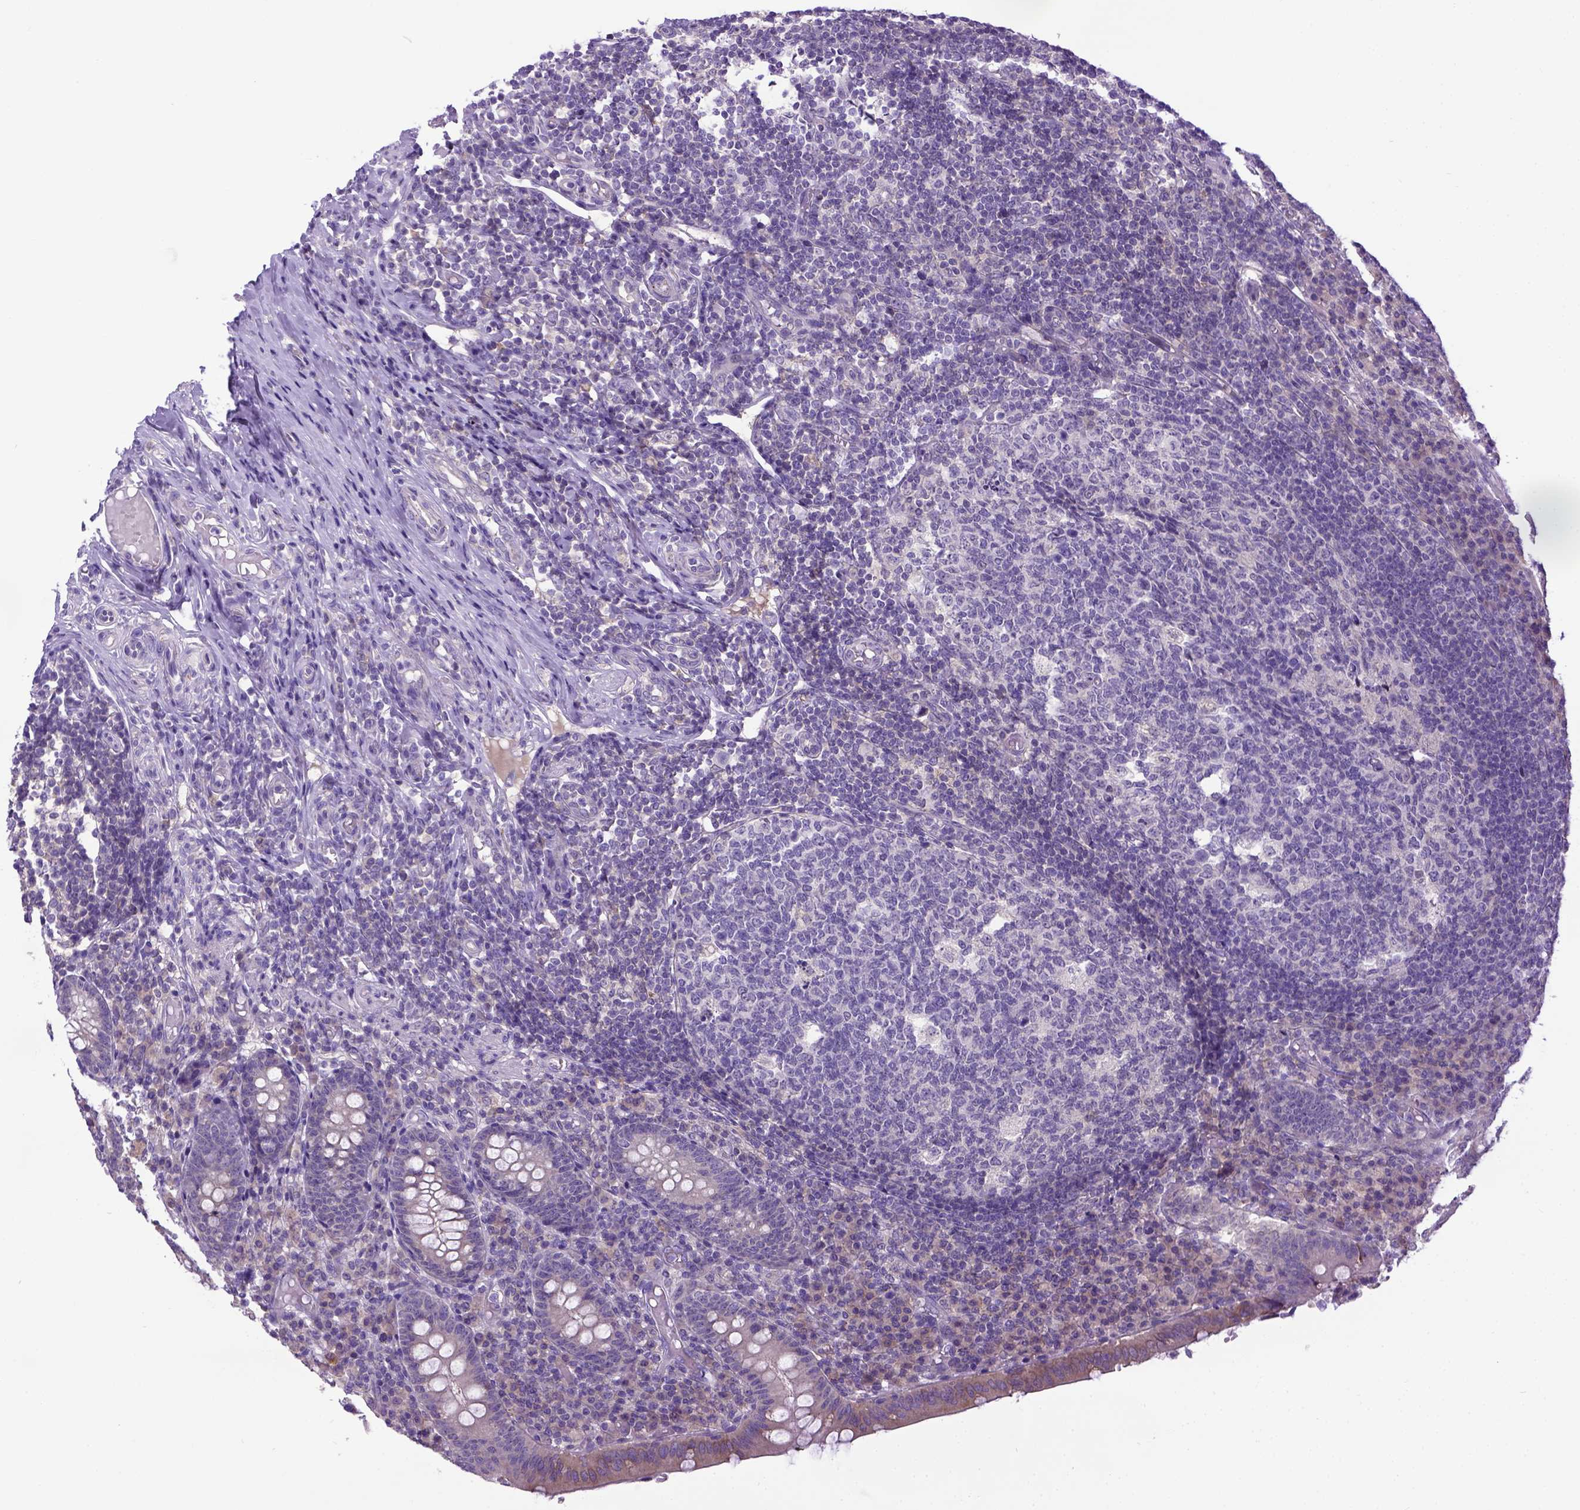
{"staining": {"intensity": "weak", "quantity": "25%-75%", "location": "cytoplasmic/membranous"}, "tissue": "appendix", "cell_type": "Glandular cells", "image_type": "normal", "snomed": [{"axis": "morphology", "description": "Normal tissue, NOS"}, {"axis": "topography", "description": "Appendix"}], "caption": "The immunohistochemical stain shows weak cytoplasmic/membranous positivity in glandular cells of unremarkable appendix.", "gene": "NEK5", "patient": {"sex": "male", "age": 18}}